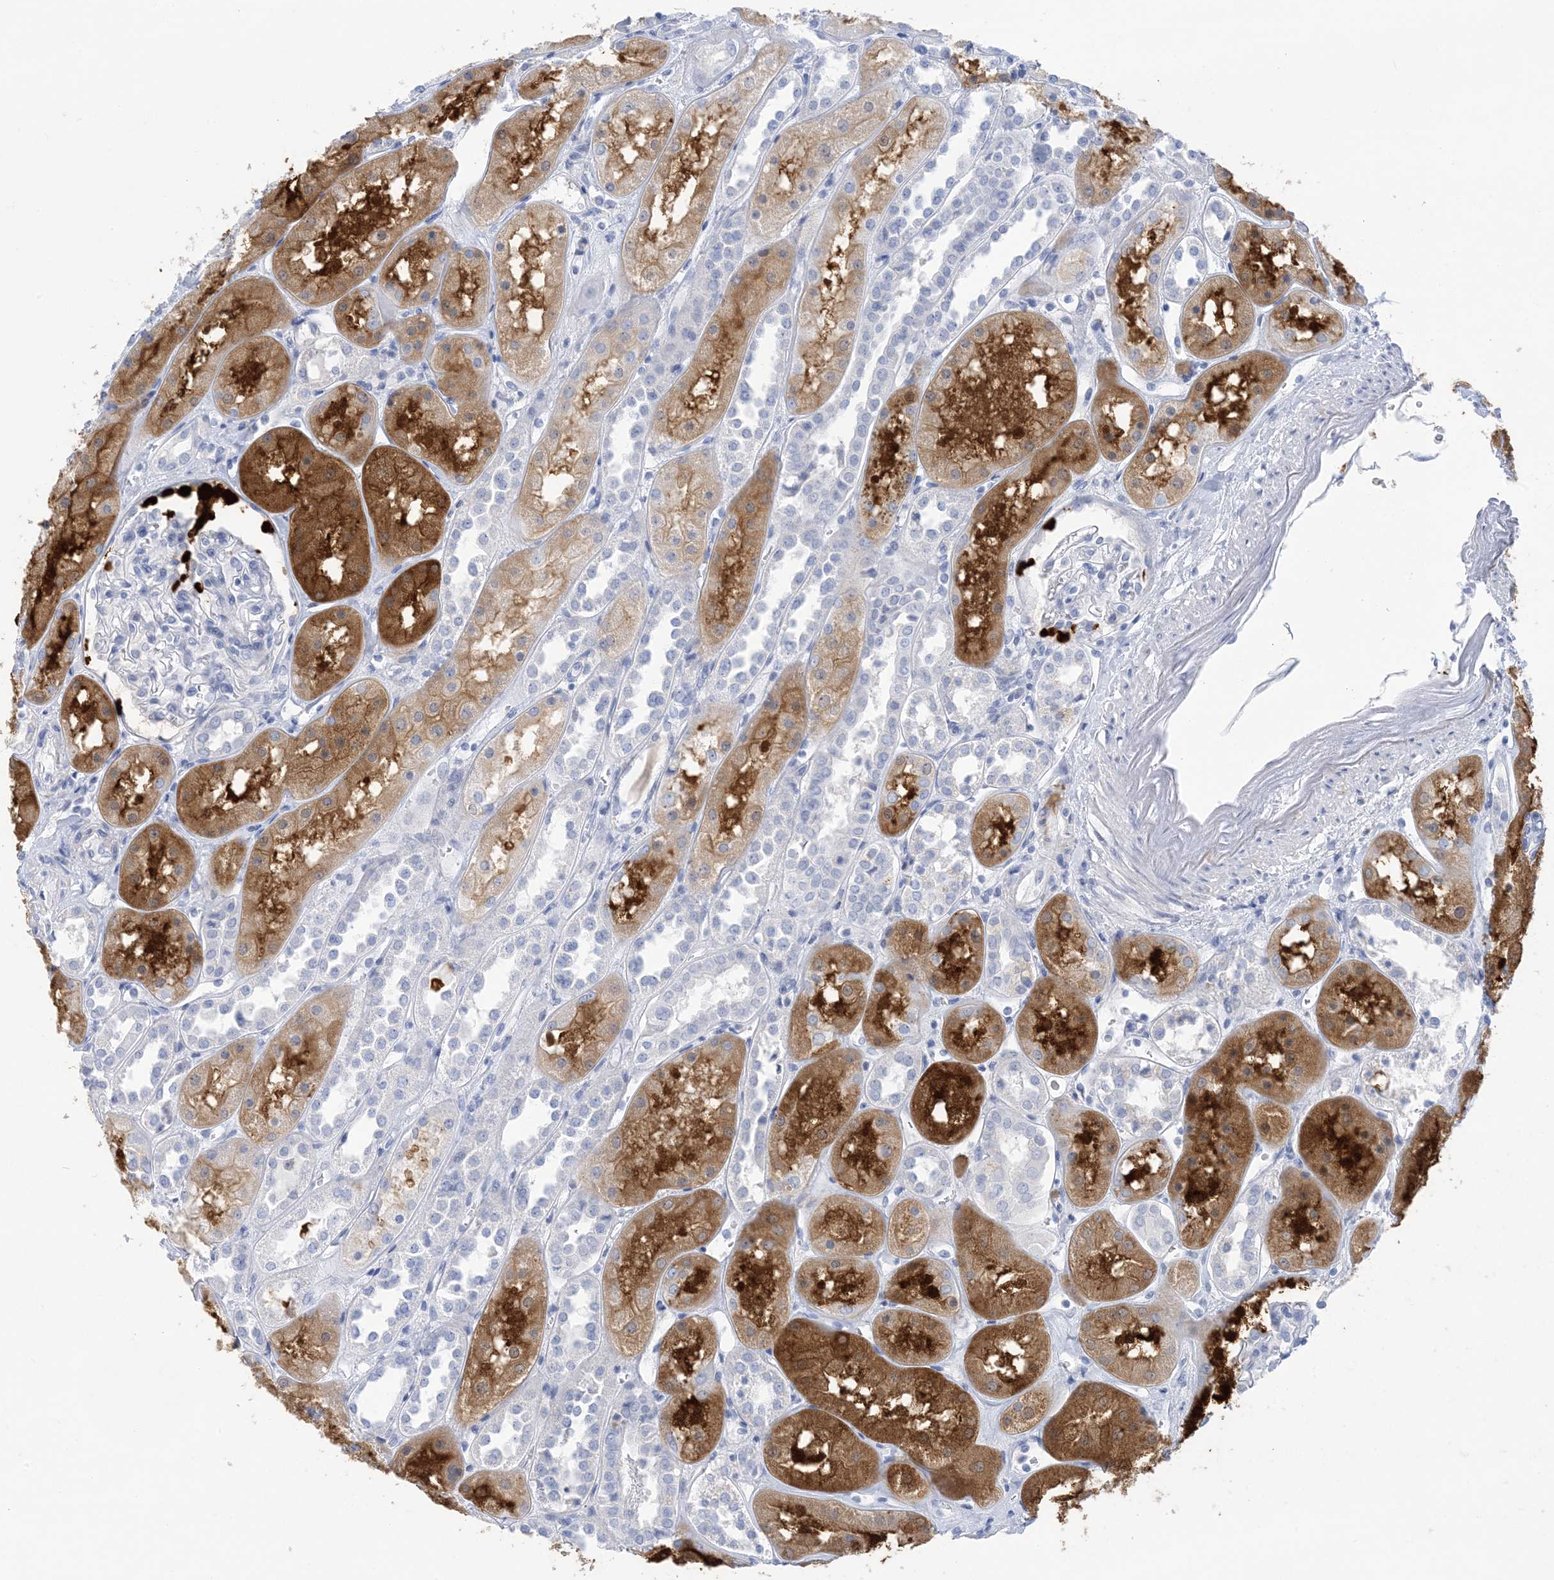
{"staining": {"intensity": "negative", "quantity": "none", "location": "none"}, "tissue": "kidney", "cell_type": "Cells in glomeruli", "image_type": "normal", "snomed": [{"axis": "morphology", "description": "Normal tissue, NOS"}, {"axis": "topography", "description": "Kidney"}], "caption": "IHC histopathology image of unremarkable kidney: kidney stained with DAB demonstrates no significant protein positivity in cells in glomeruli.", "gene": "SH3YL1", "patient": {"sex": "male", "age": 70}}